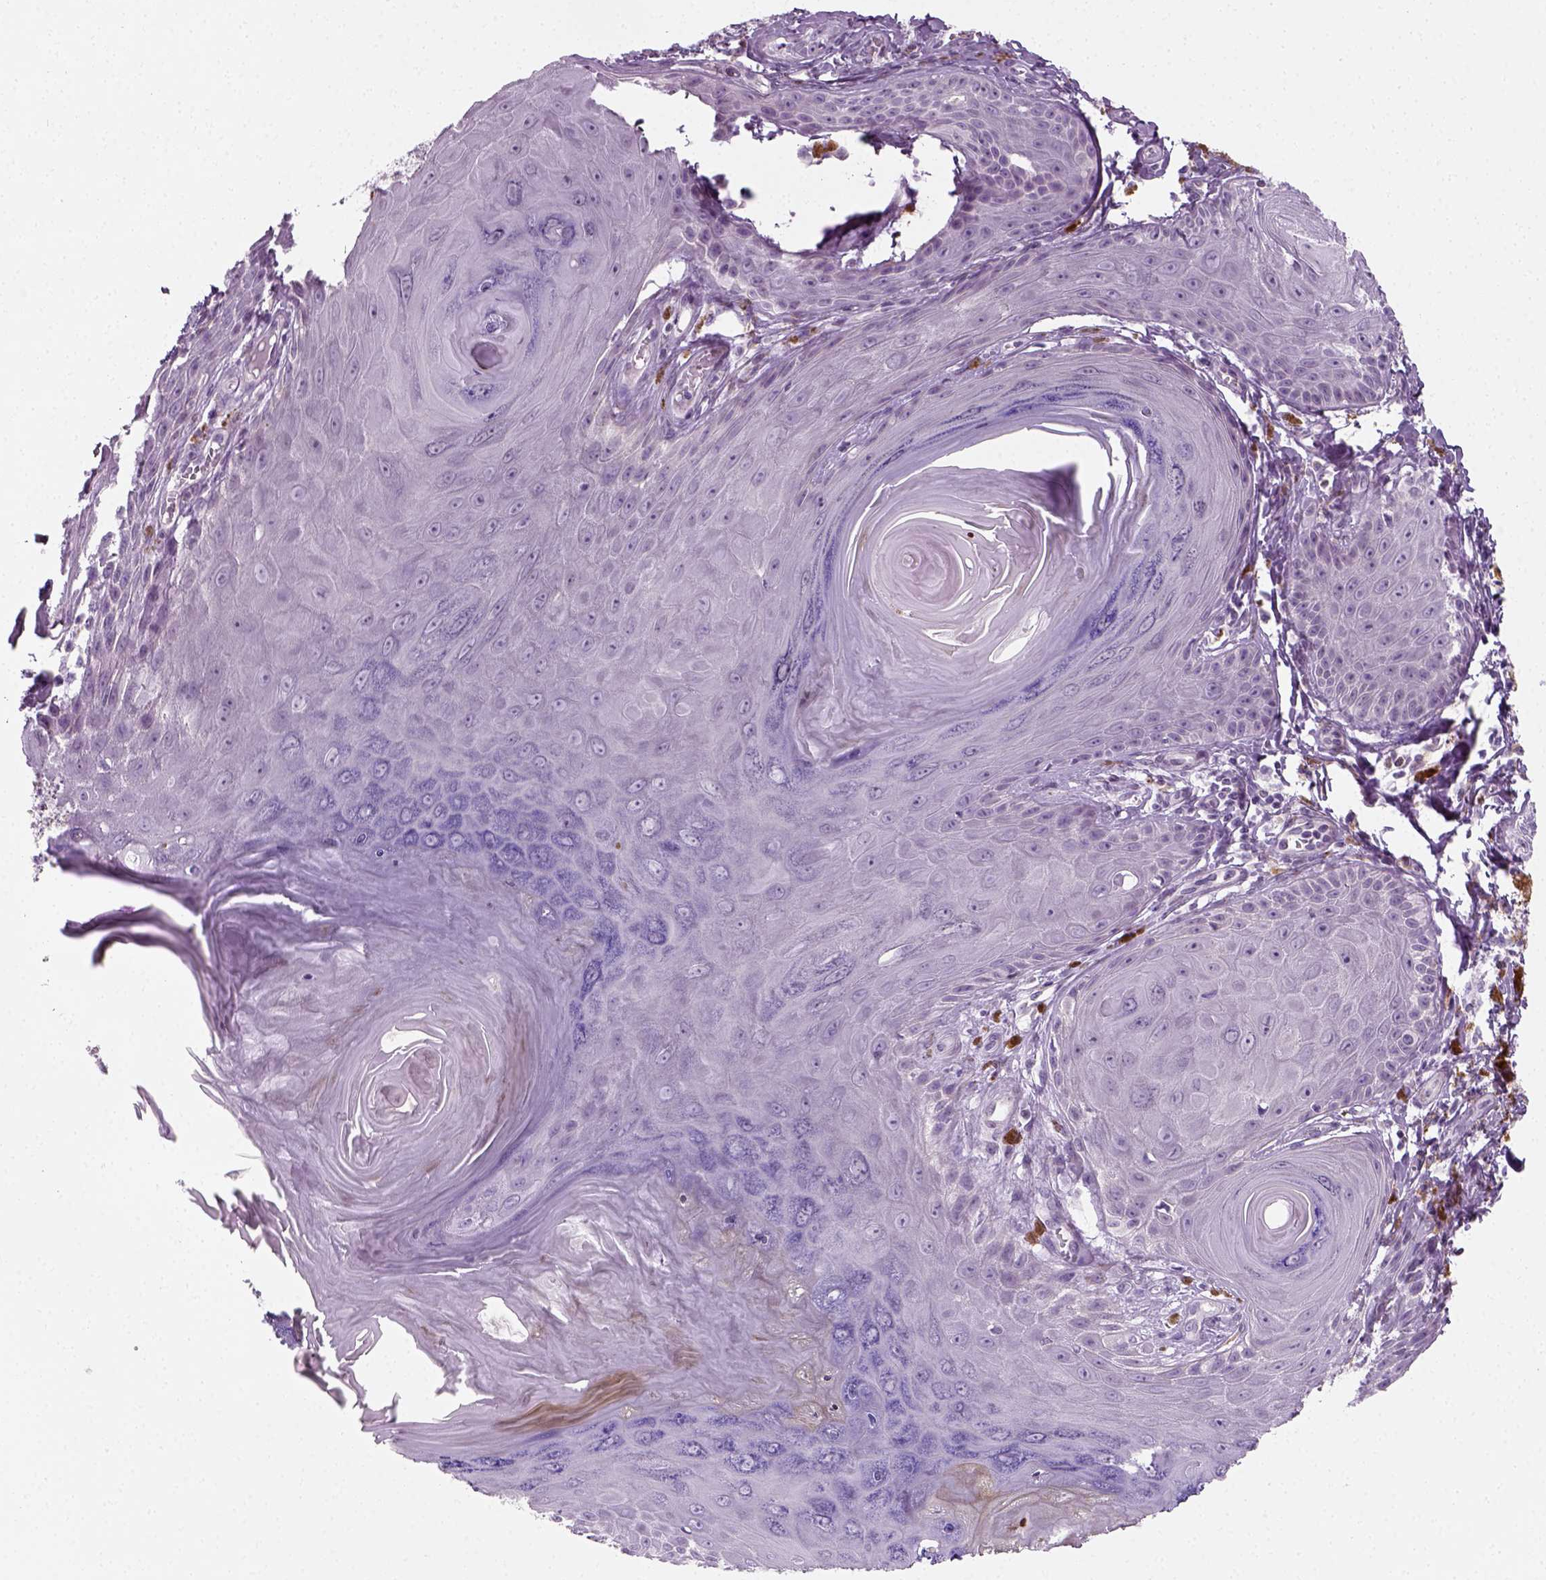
{"staining": {"intensity": "negative", "quantity": "none", "location": "none"}, "tissue": "melanoma", "cell_type": "Tumor cells", "image_type": "cancer", "snomed": [{"axis": "morphology", "description": "Malignant melanoma, NOS"}, {"axis": "topography", "description": "Skin"}], "caption": "Malignant melanoma was stained to show a protein in brown. There is no significant staining in tumor cells.", "gene": "SPATA31E1", "patient": {"sex": "female", "age": 80}}